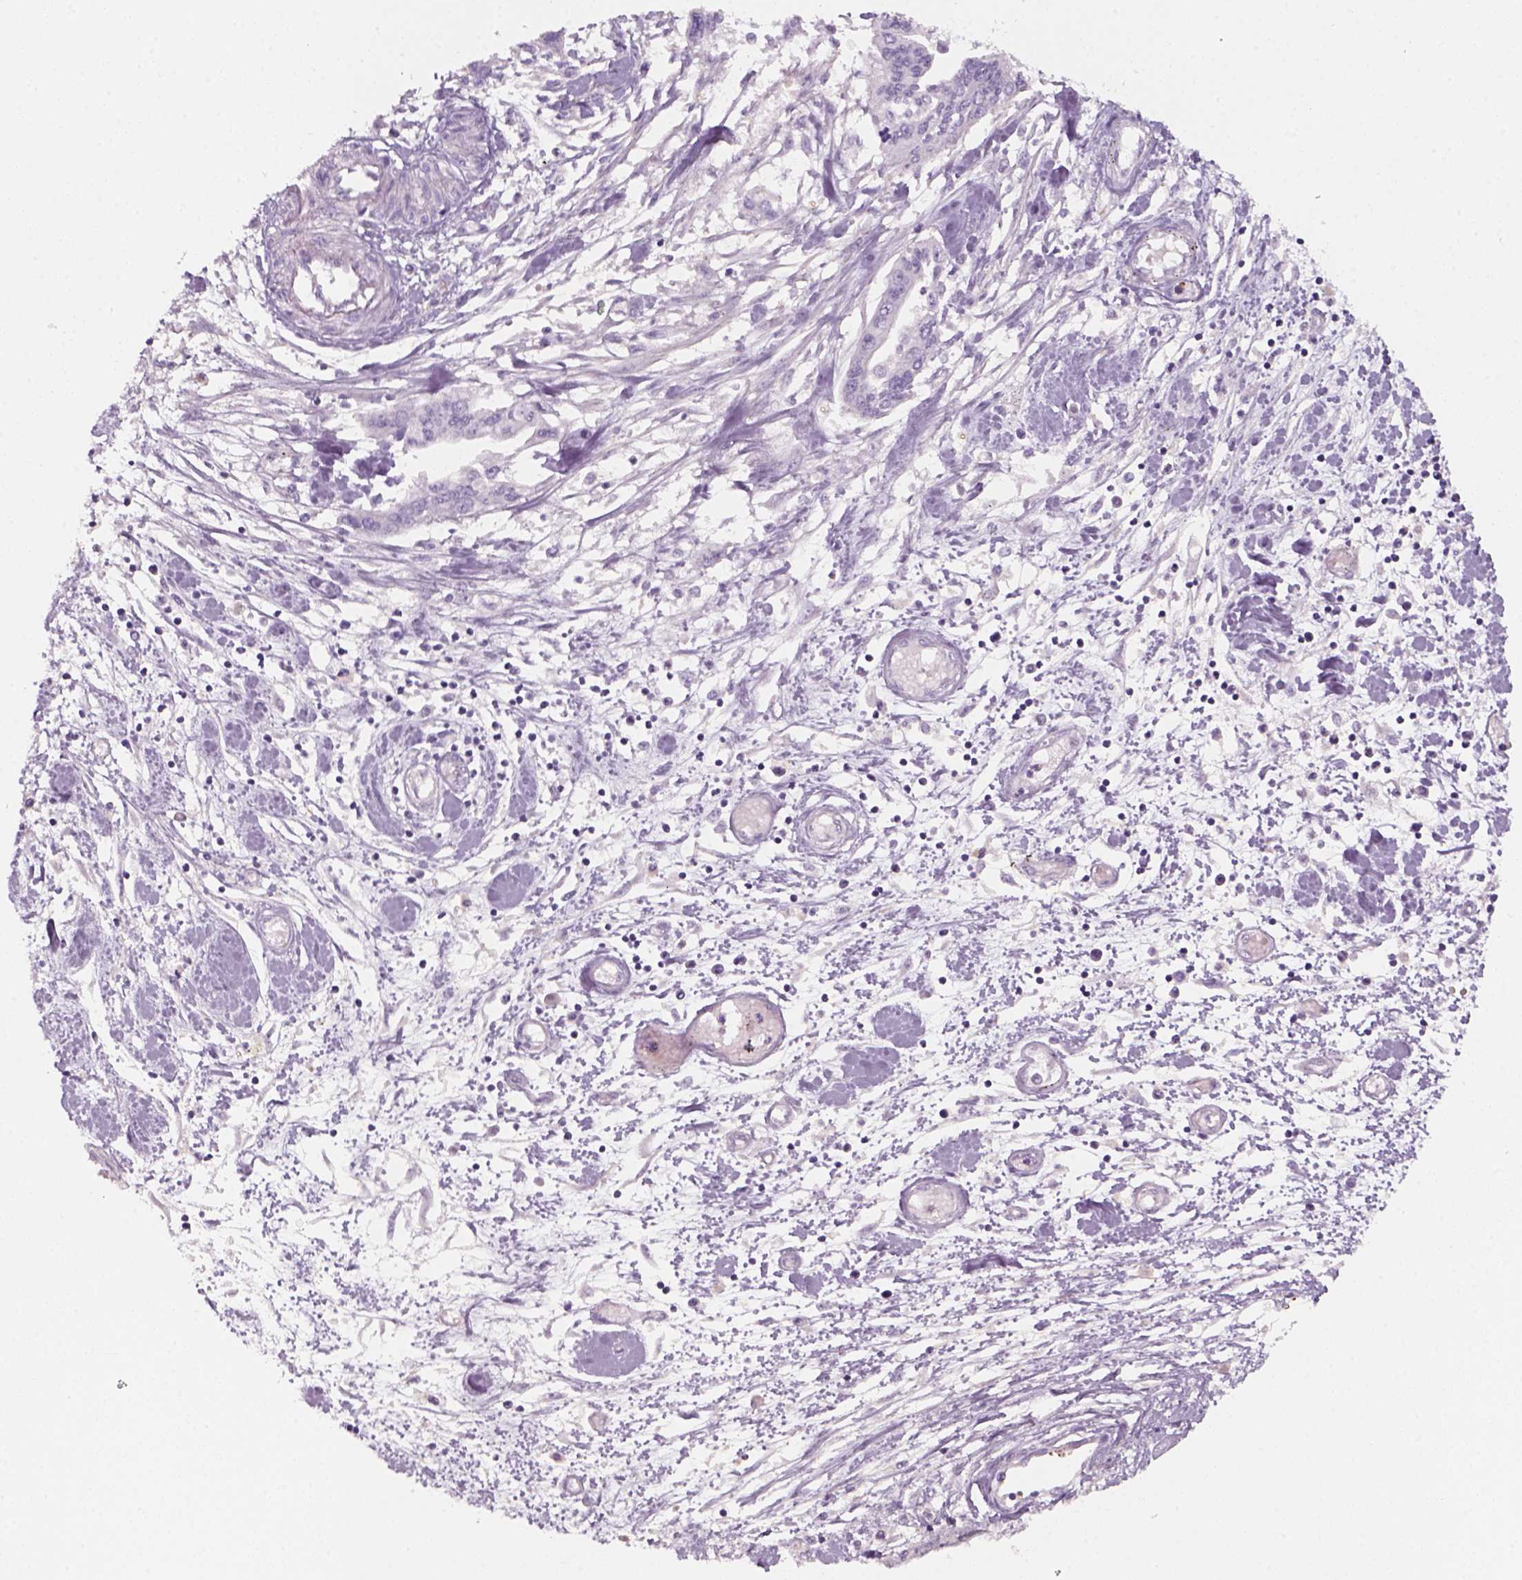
{"staining": {"intensity": "negative", "quantity": "none", "location": "none"}, "tissue": "pancreatic cancer", "cell_type": "Tumor cells", "image_type": "cancer", "snomed": [{"axis": "morphology", "description": "Adenocarcinoma, NOS"}, {"axis": "topography", "description": "Pancreas"}], "caption": "There is no significant expression in tumor cells of adenocarcinoma (pancreatic).", "gene": "KRT25", "patient": {"sex": "male", "age": 60}}